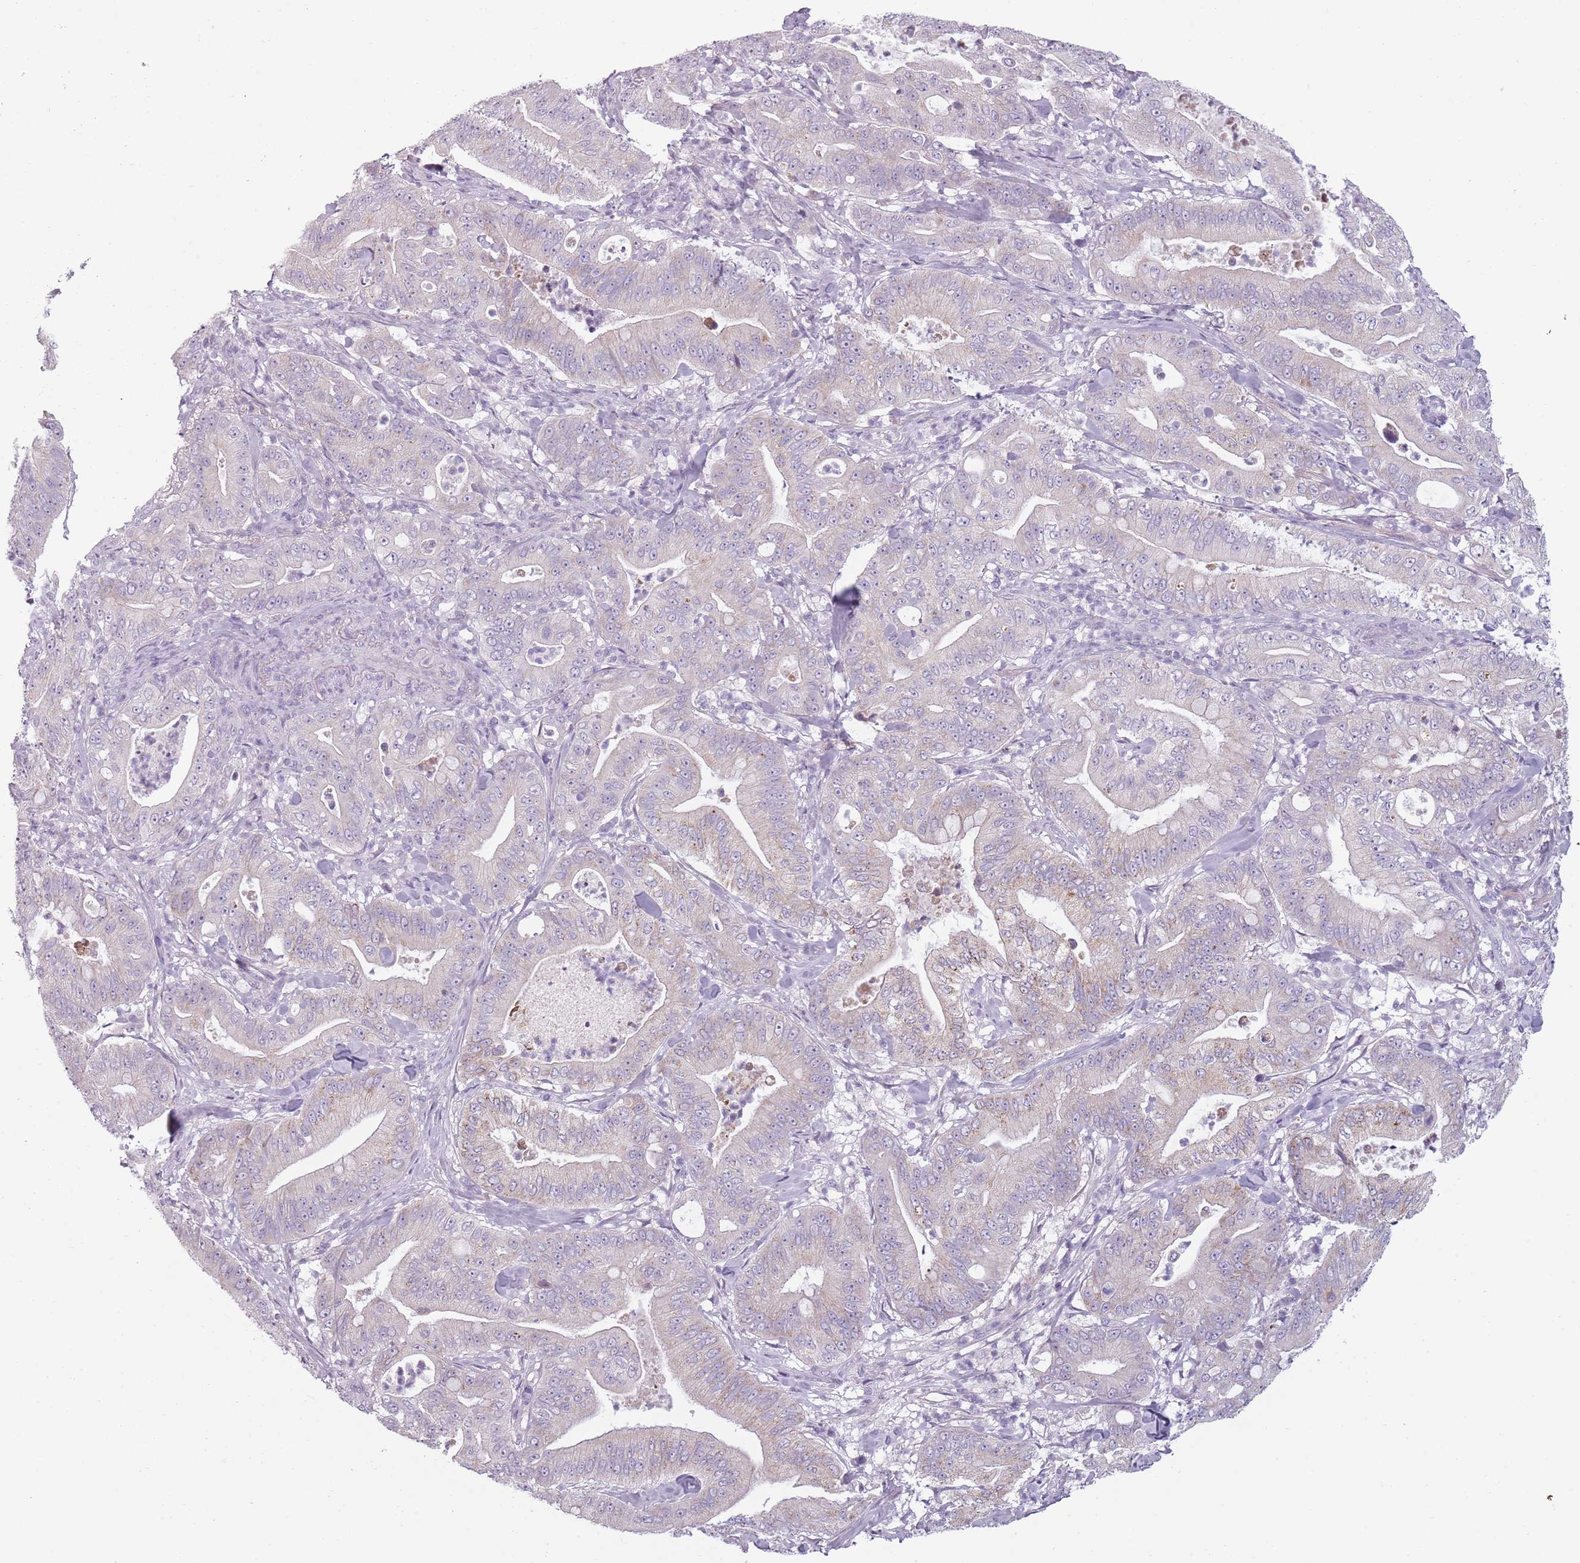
{"staining": {"intensity": "weak", "quantity": "<25%", "location": "cytoplasmic/membranous"}, "tissue": "pancreatic cancer", "cell_type": "Tumor cells", "image_type": "cancer", "snomed": [{"axis": "morphology", "description": "Adenocarcinoma, NOS"}, {"axis": "topography", "description": "Pancreas"}], "caption": "This histopathology image is of pancreatic adenocarcinoma stained with IHC to label a protein in brown with the nuclei are counter-stained blue. There is no positivity in tumor cells.", "gene": "MEGF8", "patient": {"sex": "male", "age": 71}}